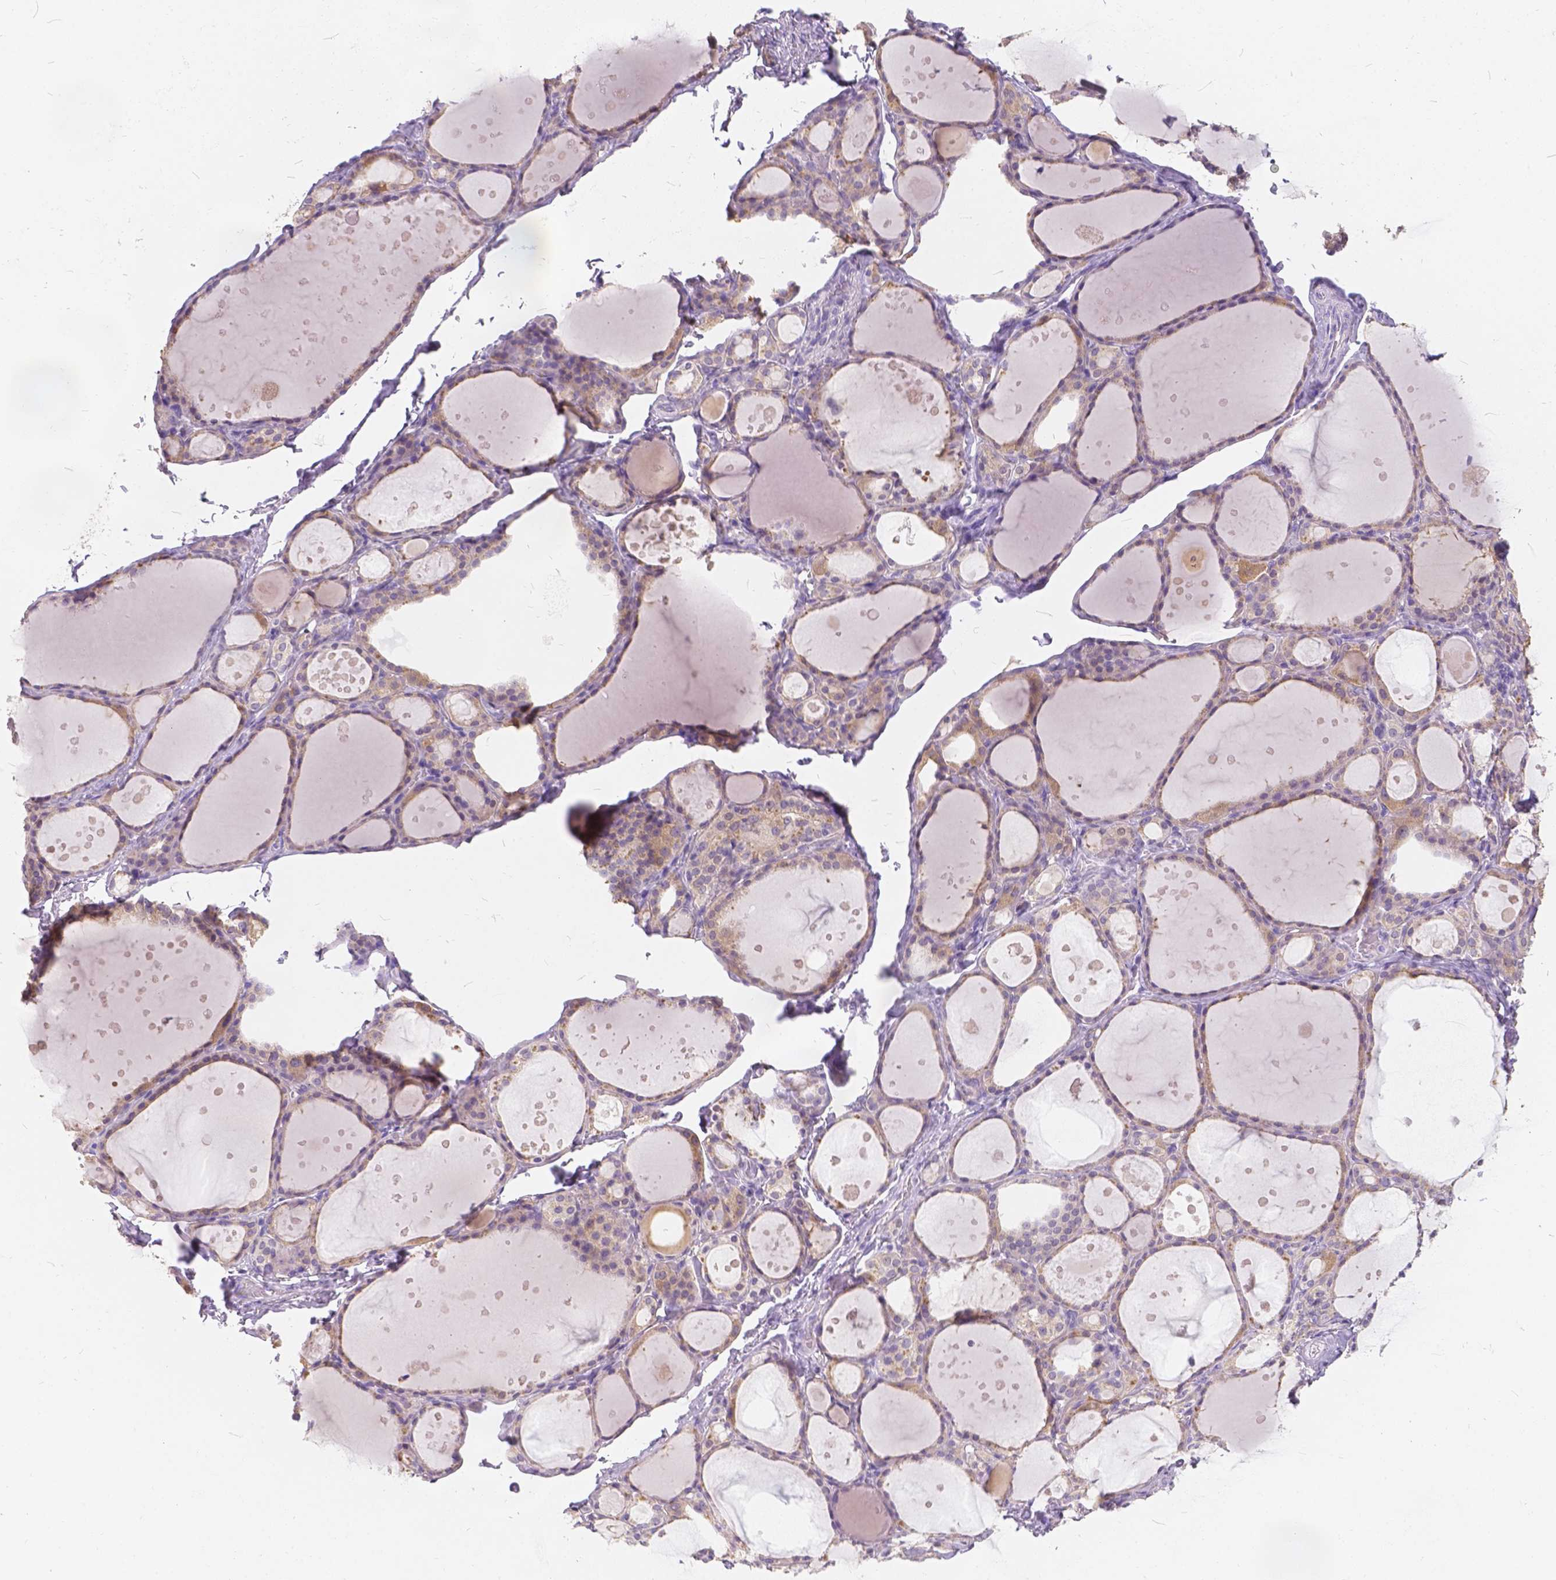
{"staining": {"intensity": "weak", "quantity": ">75%", "location": "cytoplasmic/membranous"}, "tissue": "thyroid gland", "cell_type": "Glandular cells", "image_type": "normal", "snomed": [{"axis": "morphology", "description": "Normal tissue, NOS"}, {"axis": "topography", "description": "Thyroid gland"}], "caption": "IHC image of benign thyroid gland stained for a protein (brown), which demonstrates low levels of weak cytoplasmic/membranous expression in about >75% of glandular cells.", "gene": "PEX11G", "patient": {"sex": "male", "age": 68}}